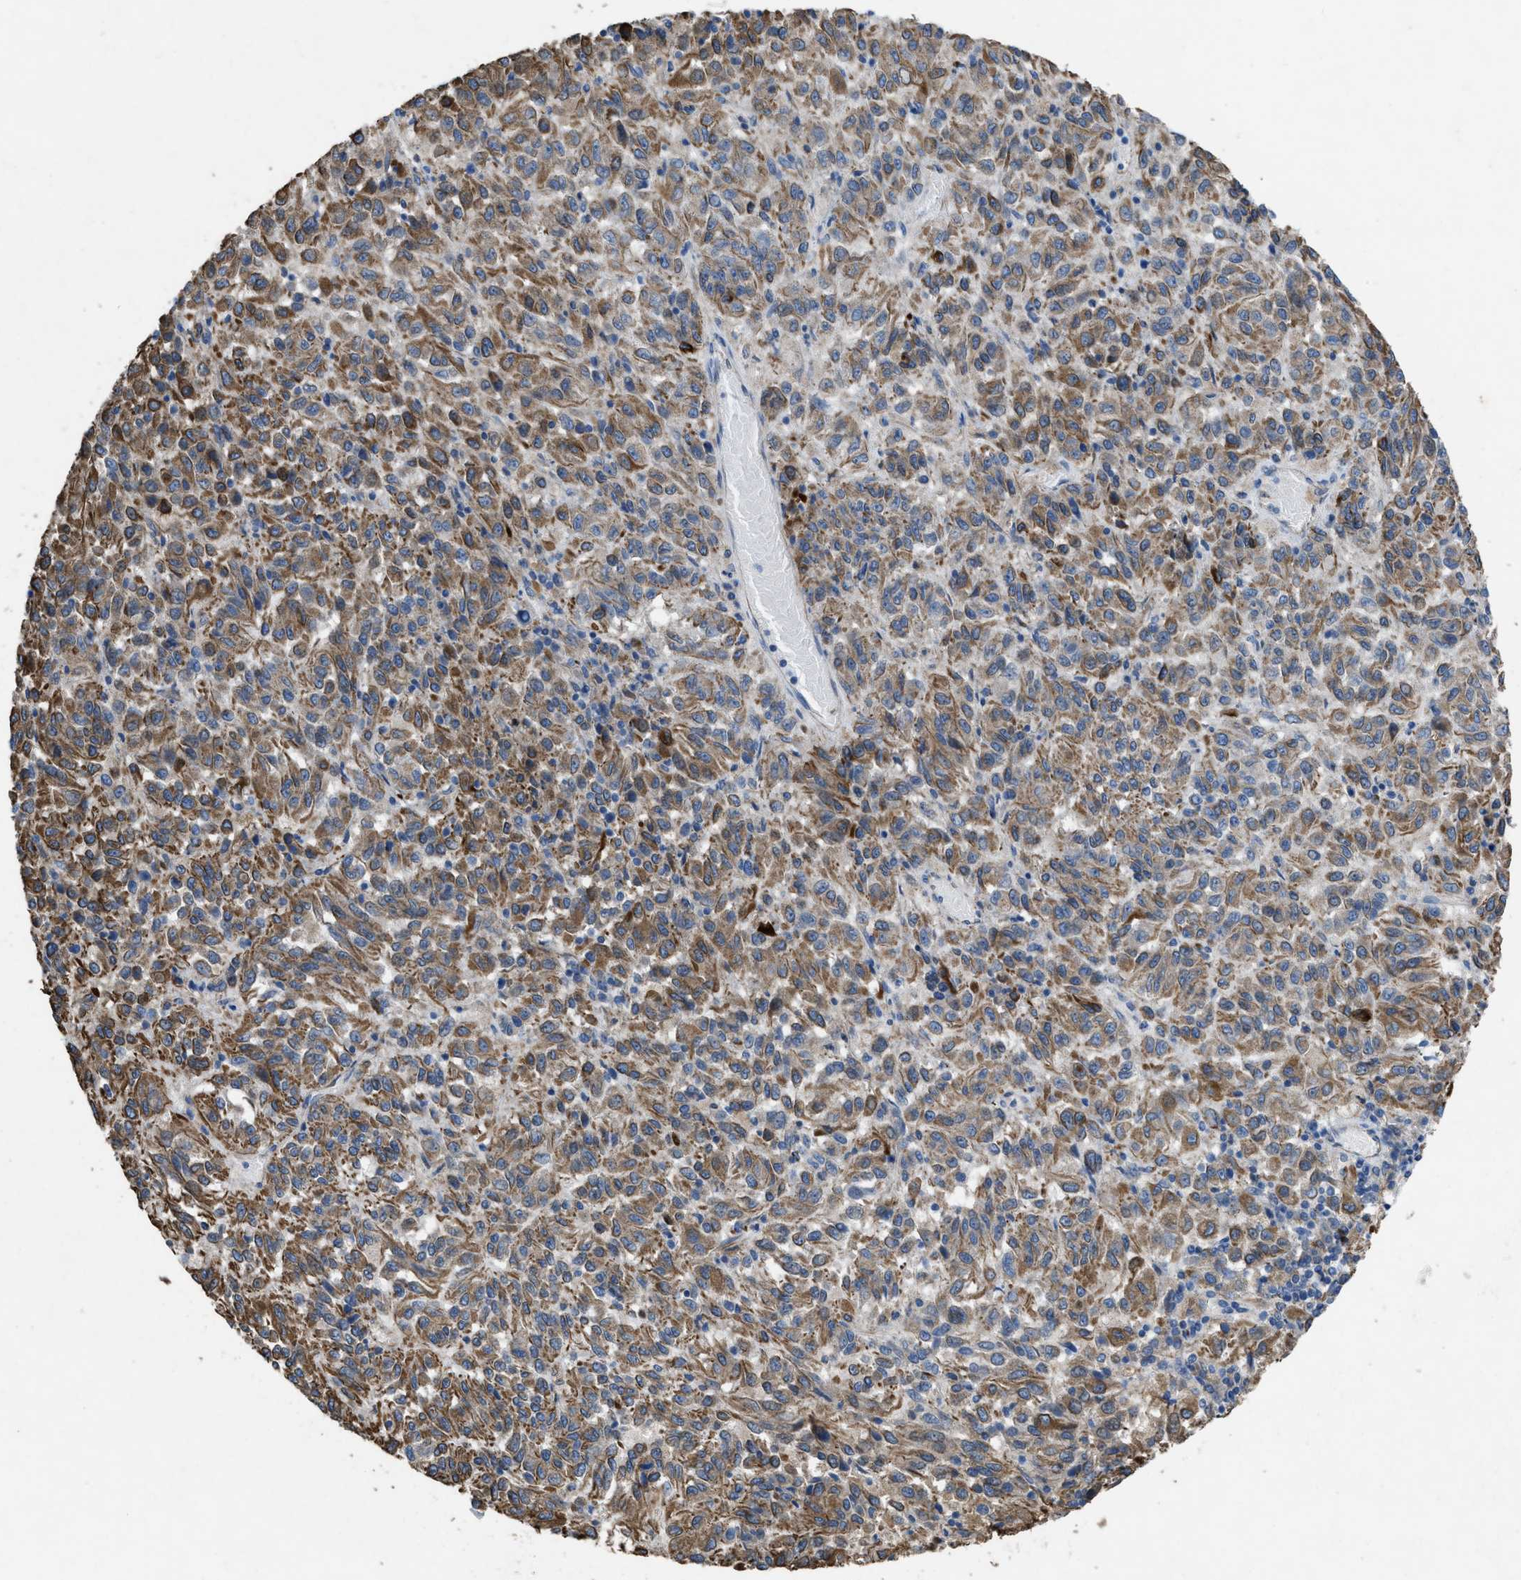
{"staining": {"intensity": "moderate", "quantity": ">75%", "location": "cytoplasmic/membranous"}, "tissue": "melanoma", "cell_type": "Tumor cells", "image_type": "cancer", "snomed": [{"axis": "morphology", "description": "Malignant melanoma, Metastatic site"}, {"axis": "topography", "description": "Lung"}], "caption": "Protein expression analysis of human melanoma reveals moderate cytoplasmic/membranous positivity in about >75% of tumor cells. The staining was performed using DAB, with brown indicating positive protein expression. Nuclei are stained blue with hematoxylin.", "gene": "DOLPP1", "patient": {"sex": "male", "age": 64}}